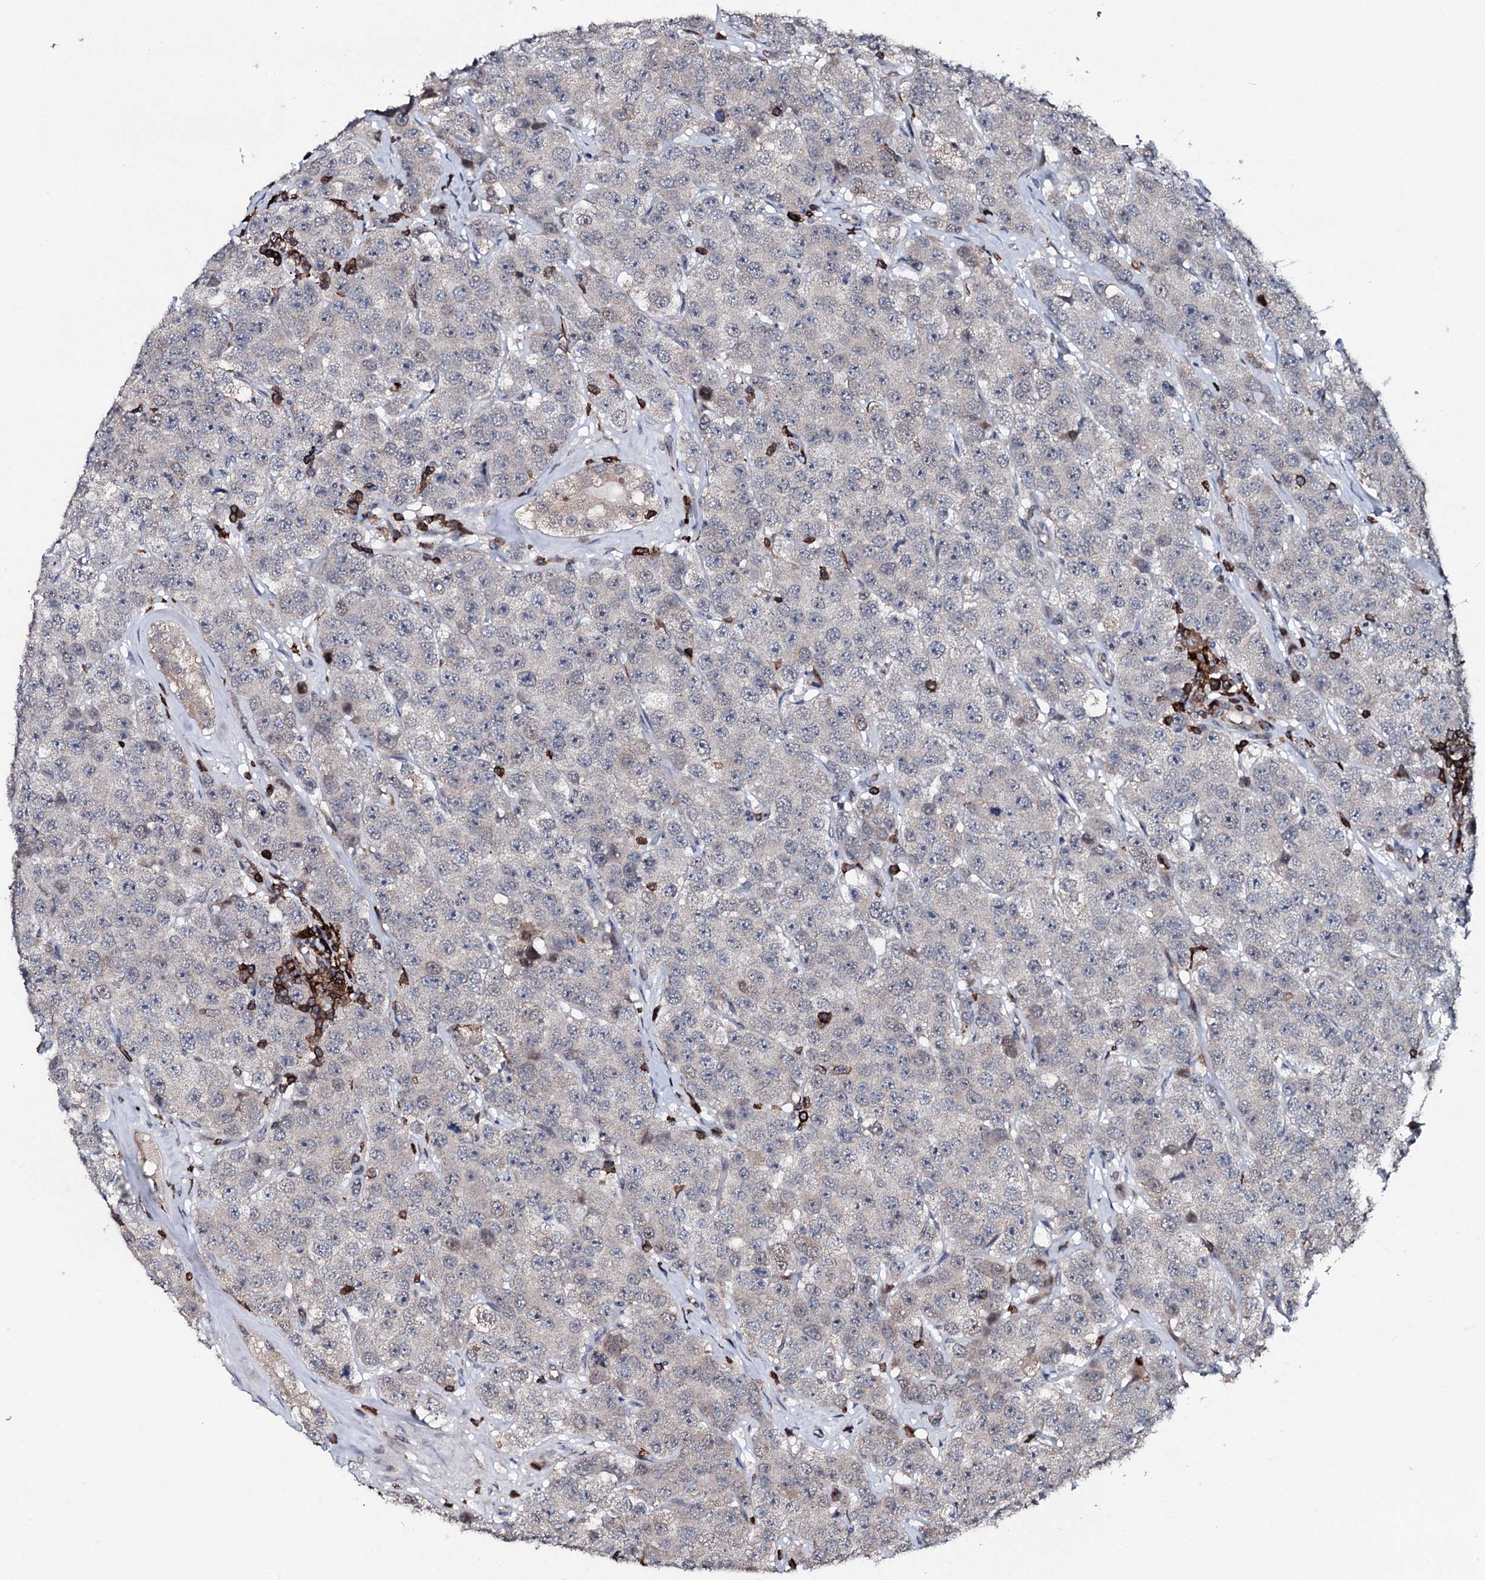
{"staining": {"intensity": "negative", "quantity": "none", "location": "none"}, "tissue": "testis cancer", "cell_type": "Tumor cells", "image_type": "cancer", "snomed": [{"axis": "morphology", "description": "Seminoma, NOS"}, {"axis": "topography", "description": "Testis"}], "caption": "Photomicrograph shows no significant protein positivity in tumor cells of seminoma (testis). (Brightfield microscopy of DAB IHC at high magnification).", "gene": "OGFOD2", "patient": {"sex": "male", "age": 28}}